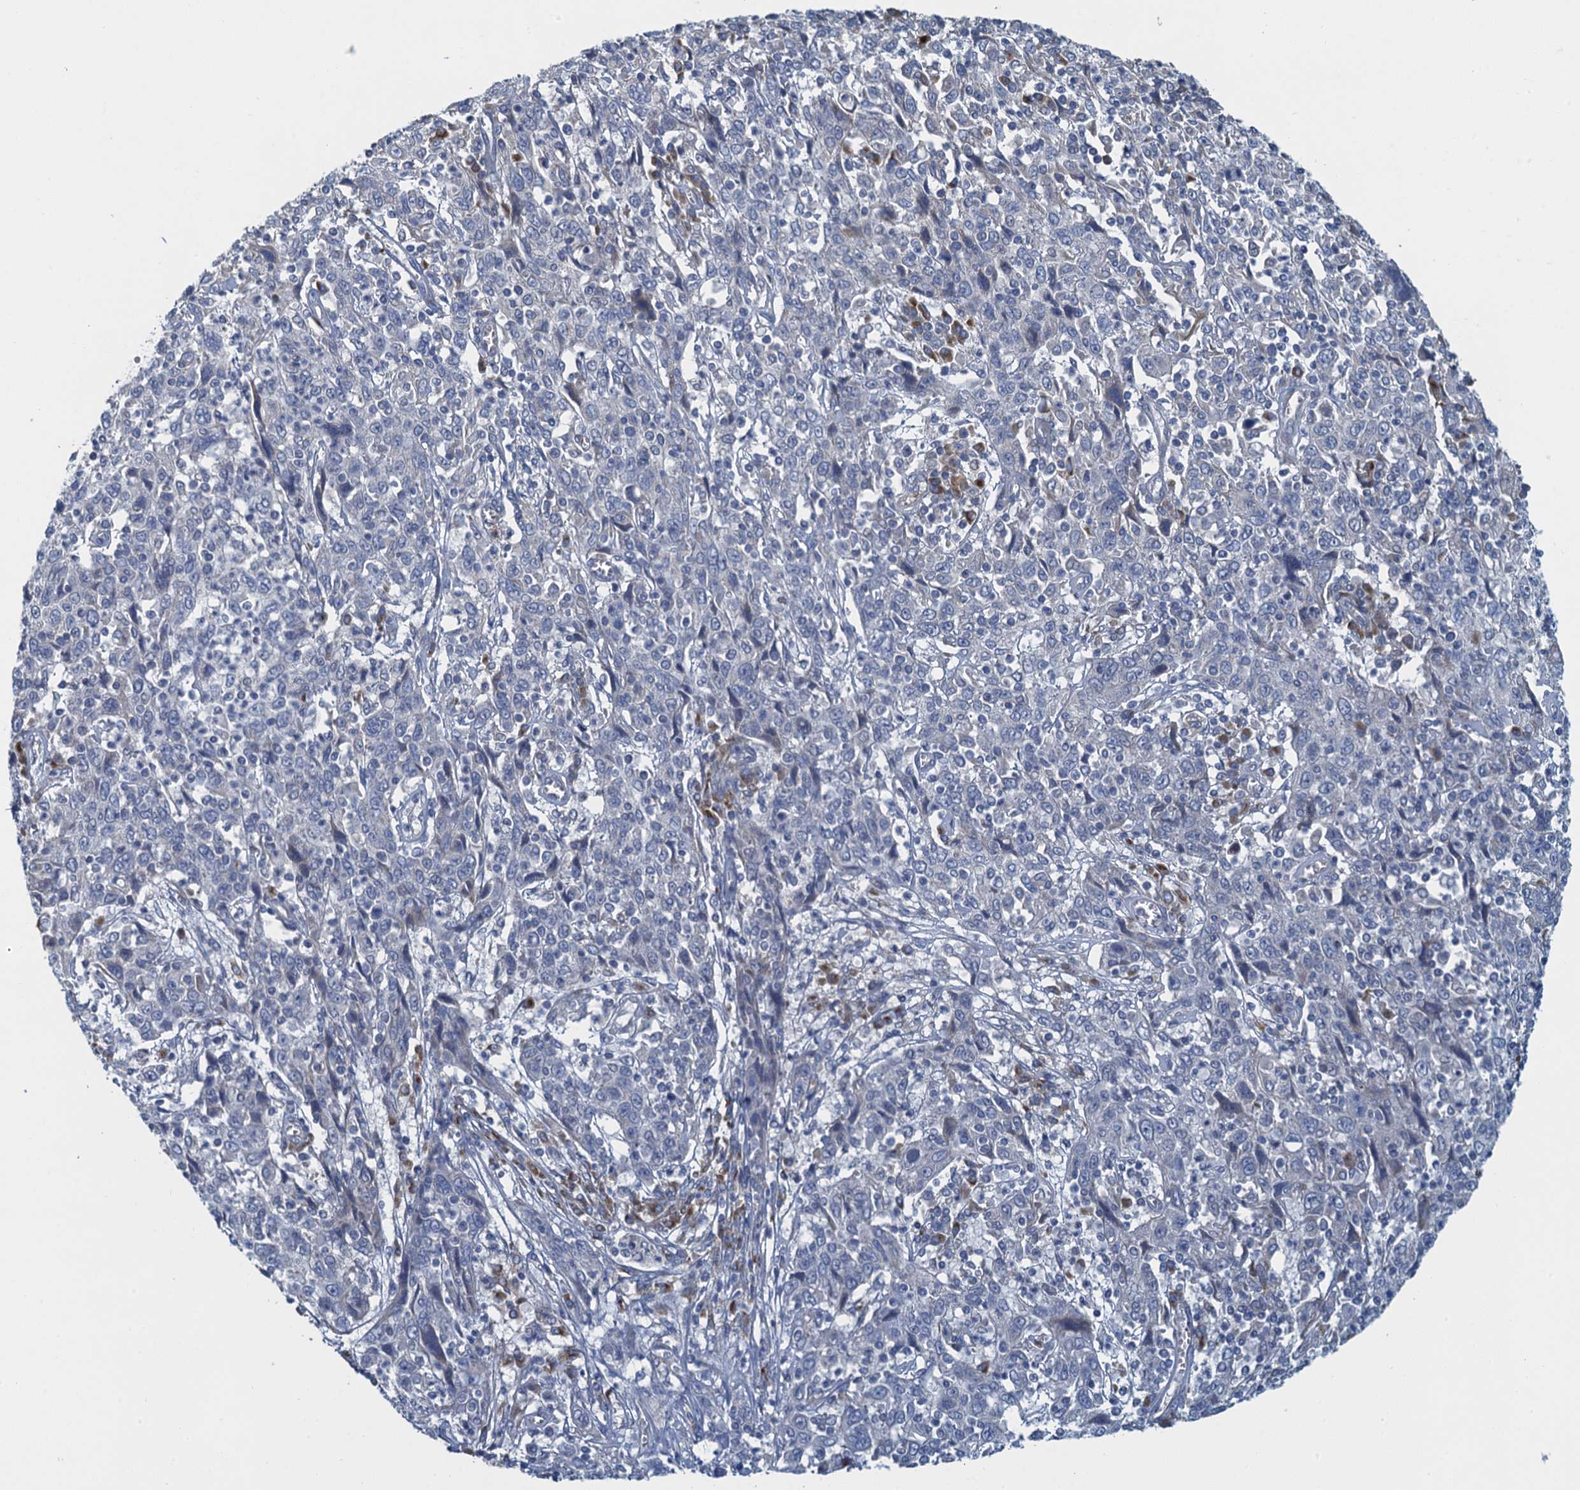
{"staining": {"intensity": "negative", "quantity": "none", "location": "none"}, "tissue": "cervical cancer", "cell_type": "Tumor cells", "image_type": "cancer", "snomed": [{"axis": "morphology", "description": "Squamous cell carcinoma, NOS"}, {"axis": "topography", "description": "Cervix"}], "caption": "Tumor cells are negative for brown protein staining in cervical cancer (squamous cell carcinoma). (Brightfield microscopy of DAB (3,3'-diaminobenzidine) immunohistochemistry (IHC) at high magnification).", "gene": "ALG2", "patient": {"sex": "female", "age": 46}}